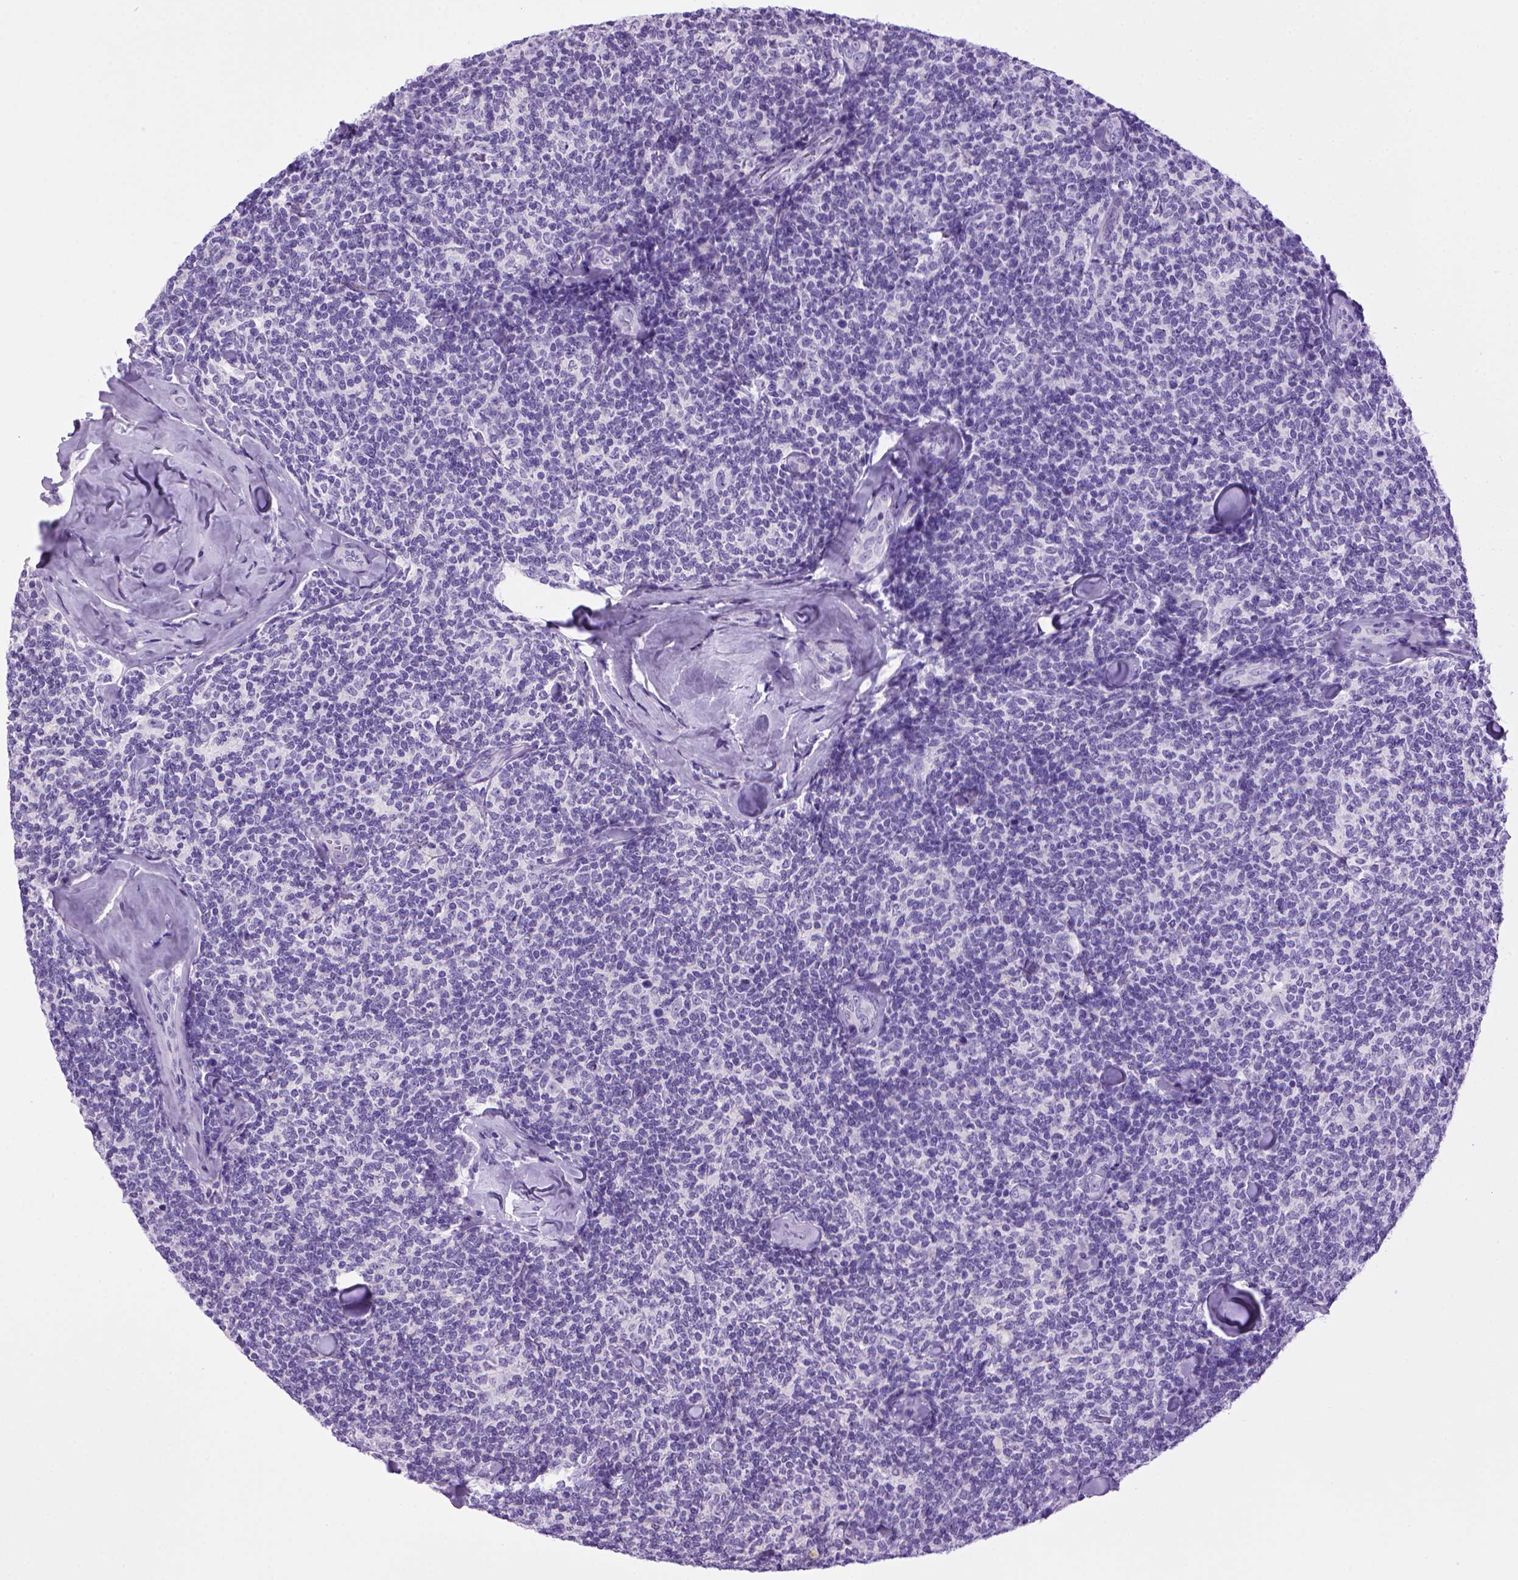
{"staining": {"intensity": "negative", "quantity": "none", "location": "none"}, "tissue": "lymphoma", "cell_type": "Tumor cells", "image_type": "cancer", "snomed": [{"axis": "morphology", "description": "Malignant lymphoma, non-Hodgkin's type, Low grade"}, {"axis": "topography", "description": "Lymph node"}], "caption": "Tumor cells show no significant staining in malignant lymphoma, non-Hodgkin's type (low-grade).", "gene": "SGCG", "patient": {"sex": "female", "age": 56}}